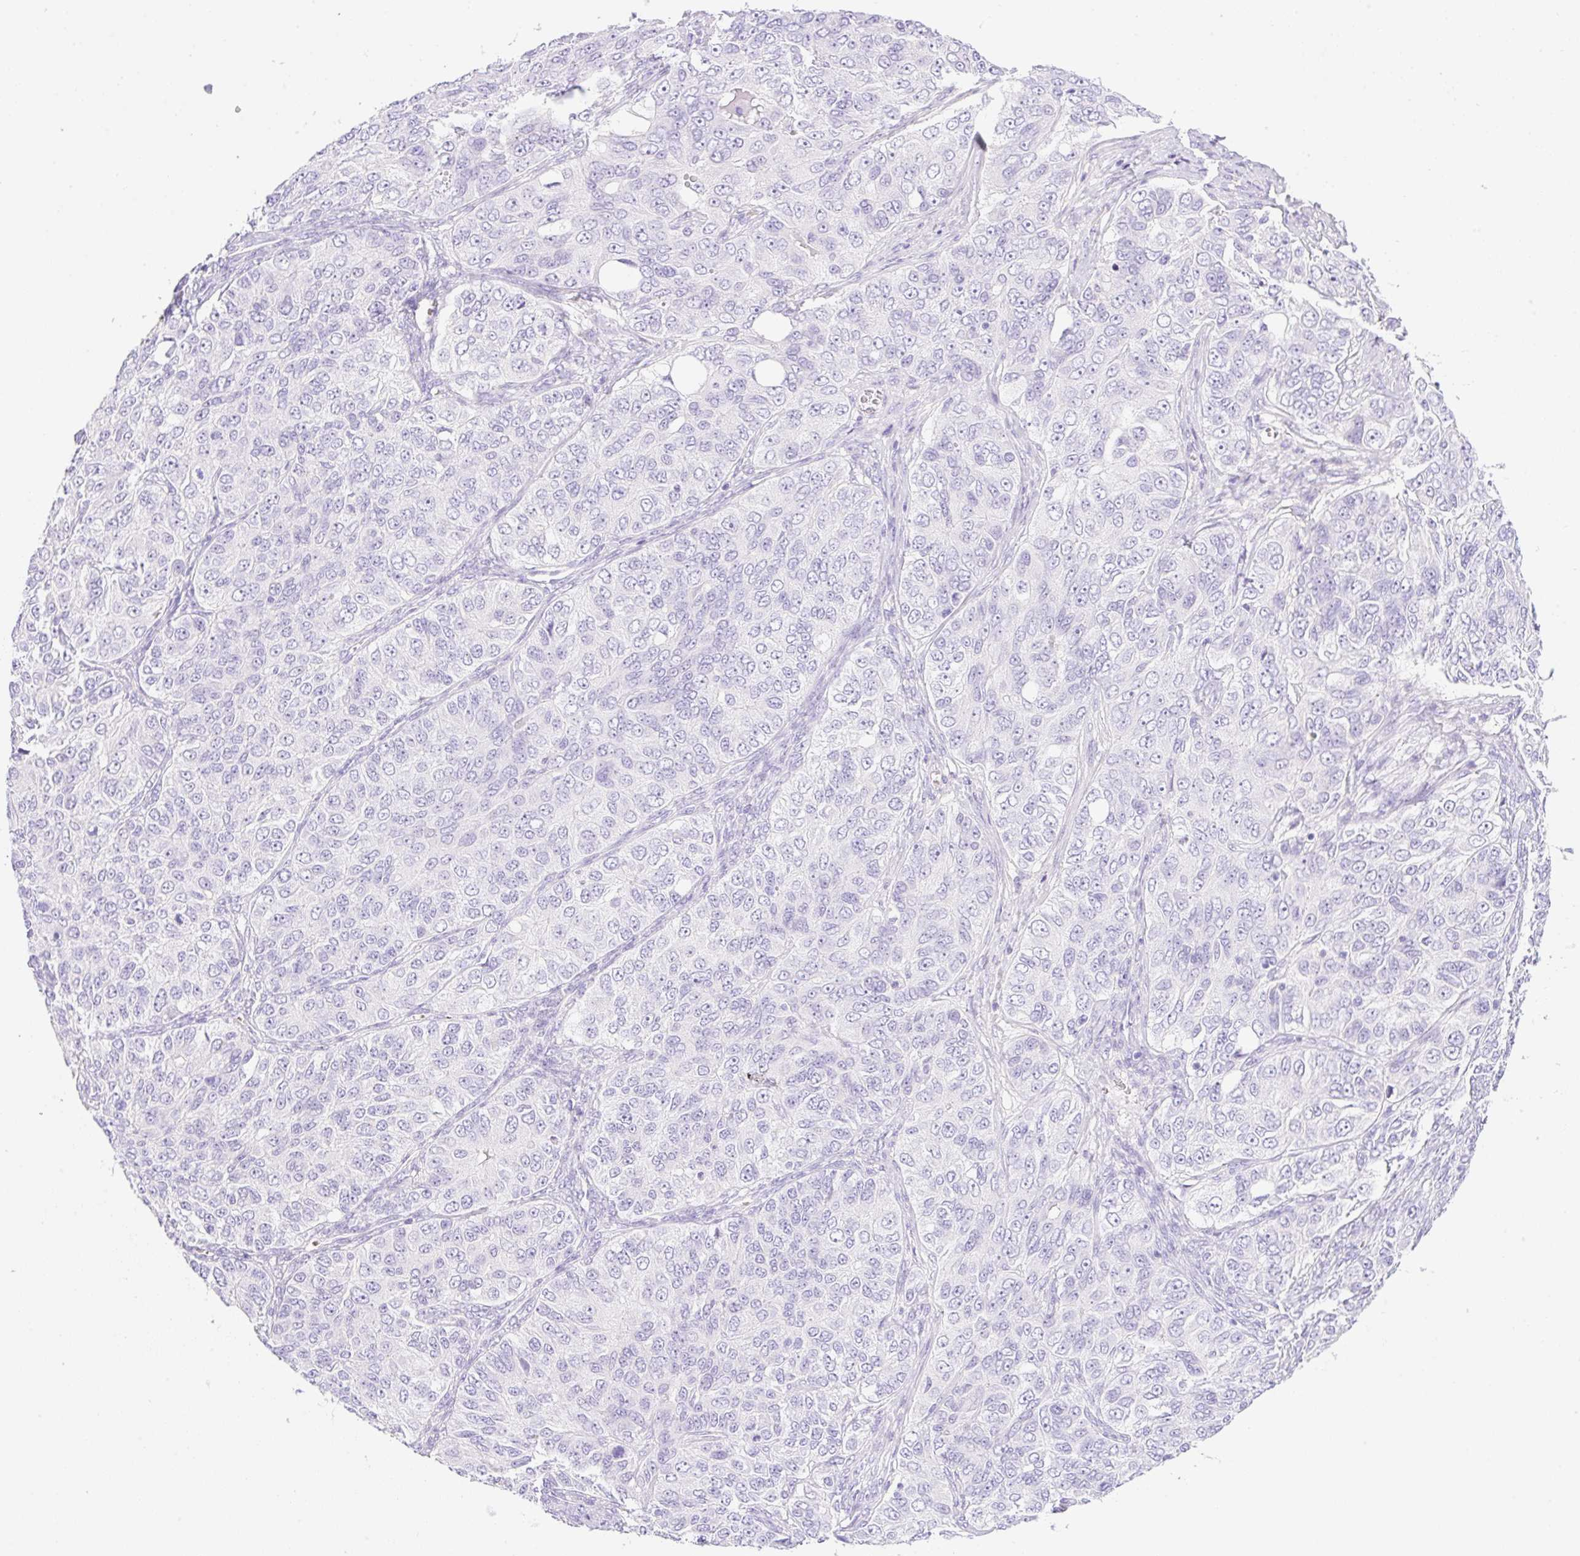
{"staining": {"intensity": "negative", "quantity": "none", "location": "none"}, "tissue": "ovarian cancer", "cell_type": "Tumor cells", "image_type": "cancer", "snomed": [{"axis": "morphology", "description": "Carcinoma, endometroid"}, {"axis": "topography", "description": "Ovary"}], "caption": "The histopathology image displays no significant staining in tumor cells of ovarian cancer (endometroid carcinoma).", "gene": "CDX1", "patient": {"sex": "female", "age": 51}}